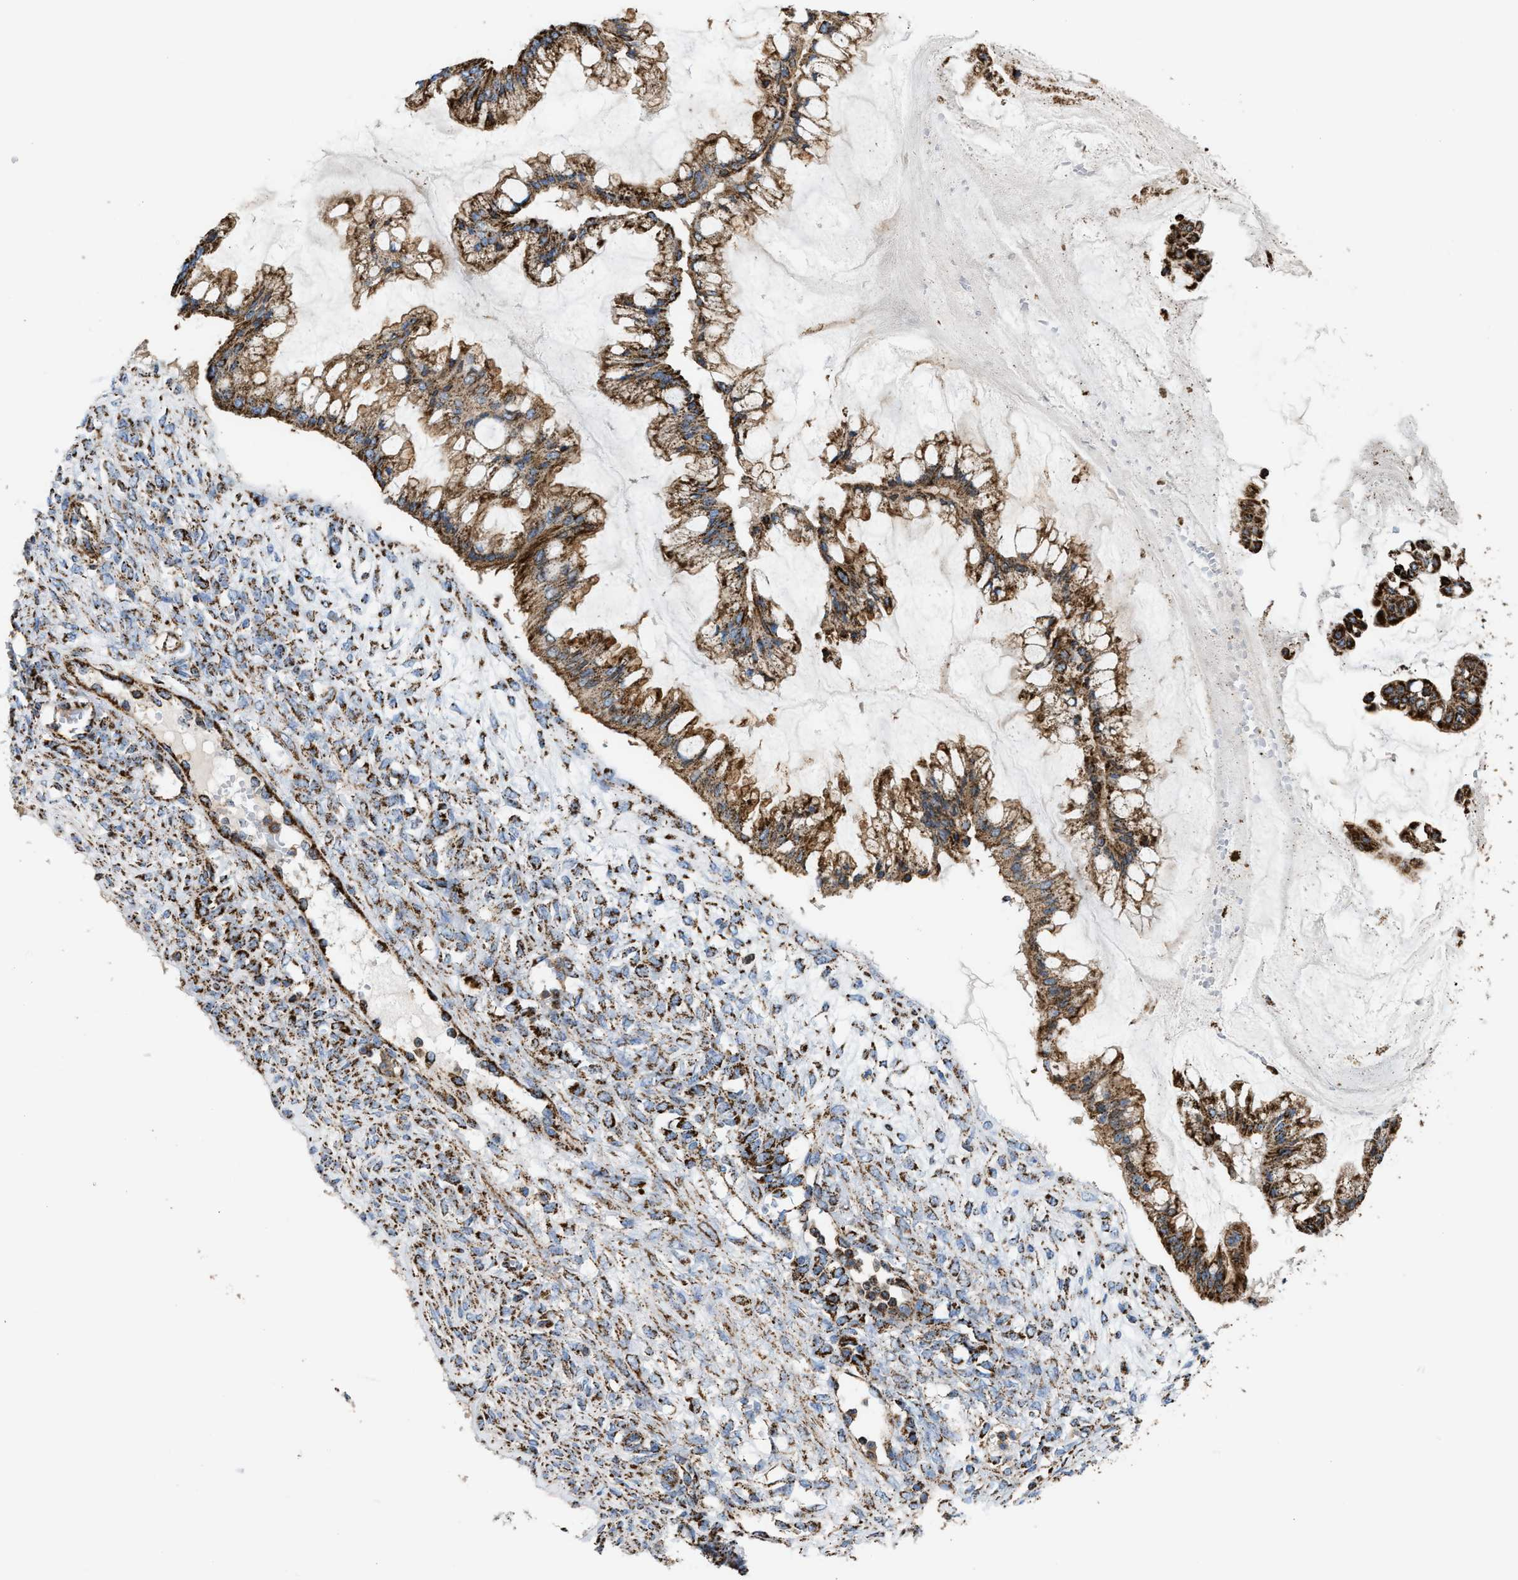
{"staining": {"intensity": "strong", "quantity": ">75%", "location": "cytoplasmic/membranous"}, "tissue": "ovarian cancer", "cell_type": "Tumor cells", "image_type": "cancer", "snomed": [{"axis": "morphology", "description": "Cystadenocarcinoma, mucinous, NOS"}, {"axis": "topography", "description": "Ovary"}], "caption": "A high amount of strong cytoplasmic/membranous staining is seen in about >75% of tumor cells in mucinous cystadenocarcinoma (ovarian) tissue. Nuclei are stained in blue.", "gene": "ECHS1", "patient": {"sex": "female", "age": 73}}